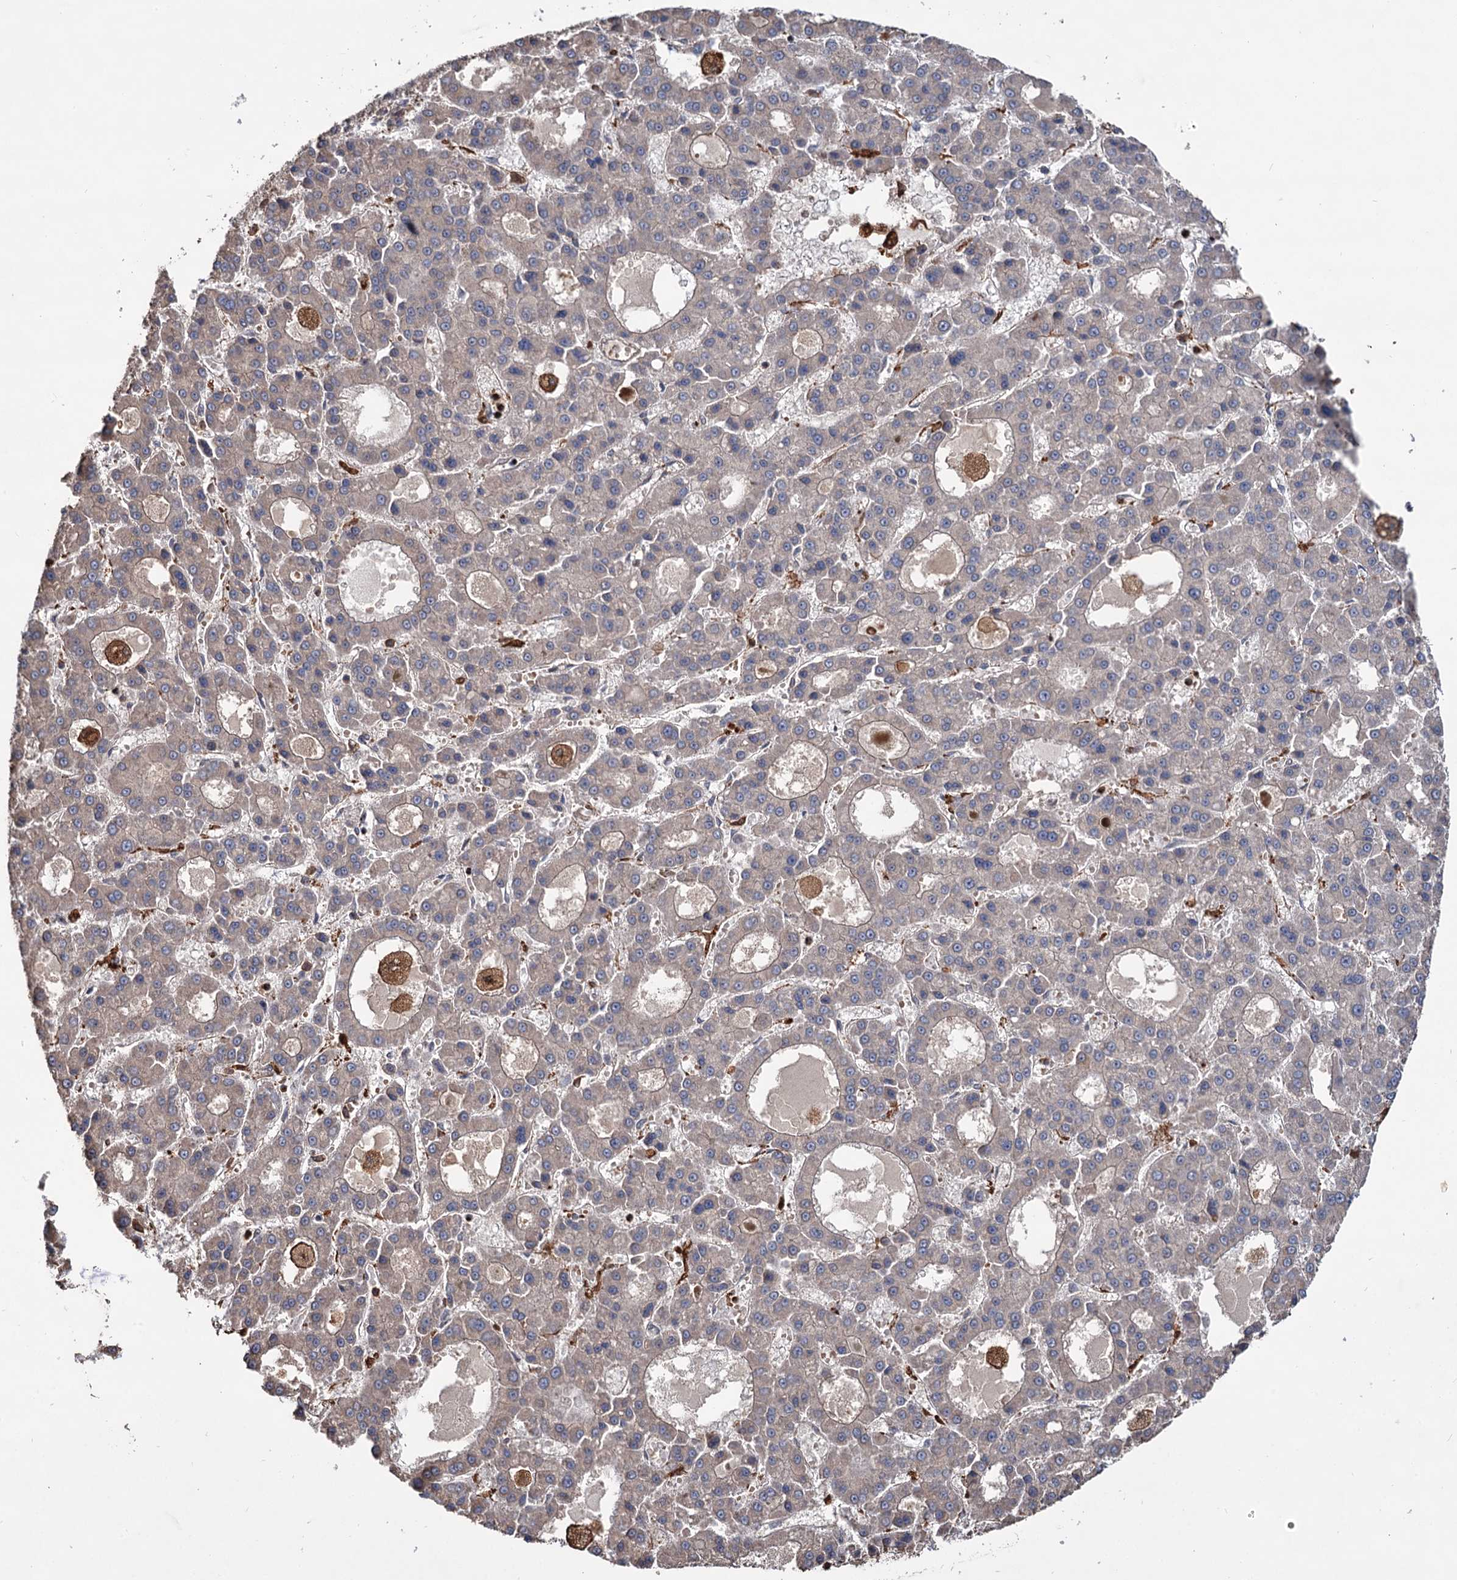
{"staining": {"intensity": "negative", "quantity": "none", "location": "none"}, "tissue": "liver cancer", "cell_type": "Tumor cells", "image_type": "cancer", "snomed": [{"axis": "morphology", "description": "Carcinoma, Hepatocellular, NOS"}, {"axis": "topography", "description": "Liver"}], "caption": "IHC histopathology image of neoplastic tissue: human liver cancer stained with DAB displays no significant protein expression in tumor cells. The staining was performed using DAB (3,3'-diaminobenzidine) to visualize the protein expression in brown, while the nuclei were stained in blue with hematoxylin (Magnification: 20x).", "gene": "GRIP1", "patient": {"sex": "male", "age": 70}}